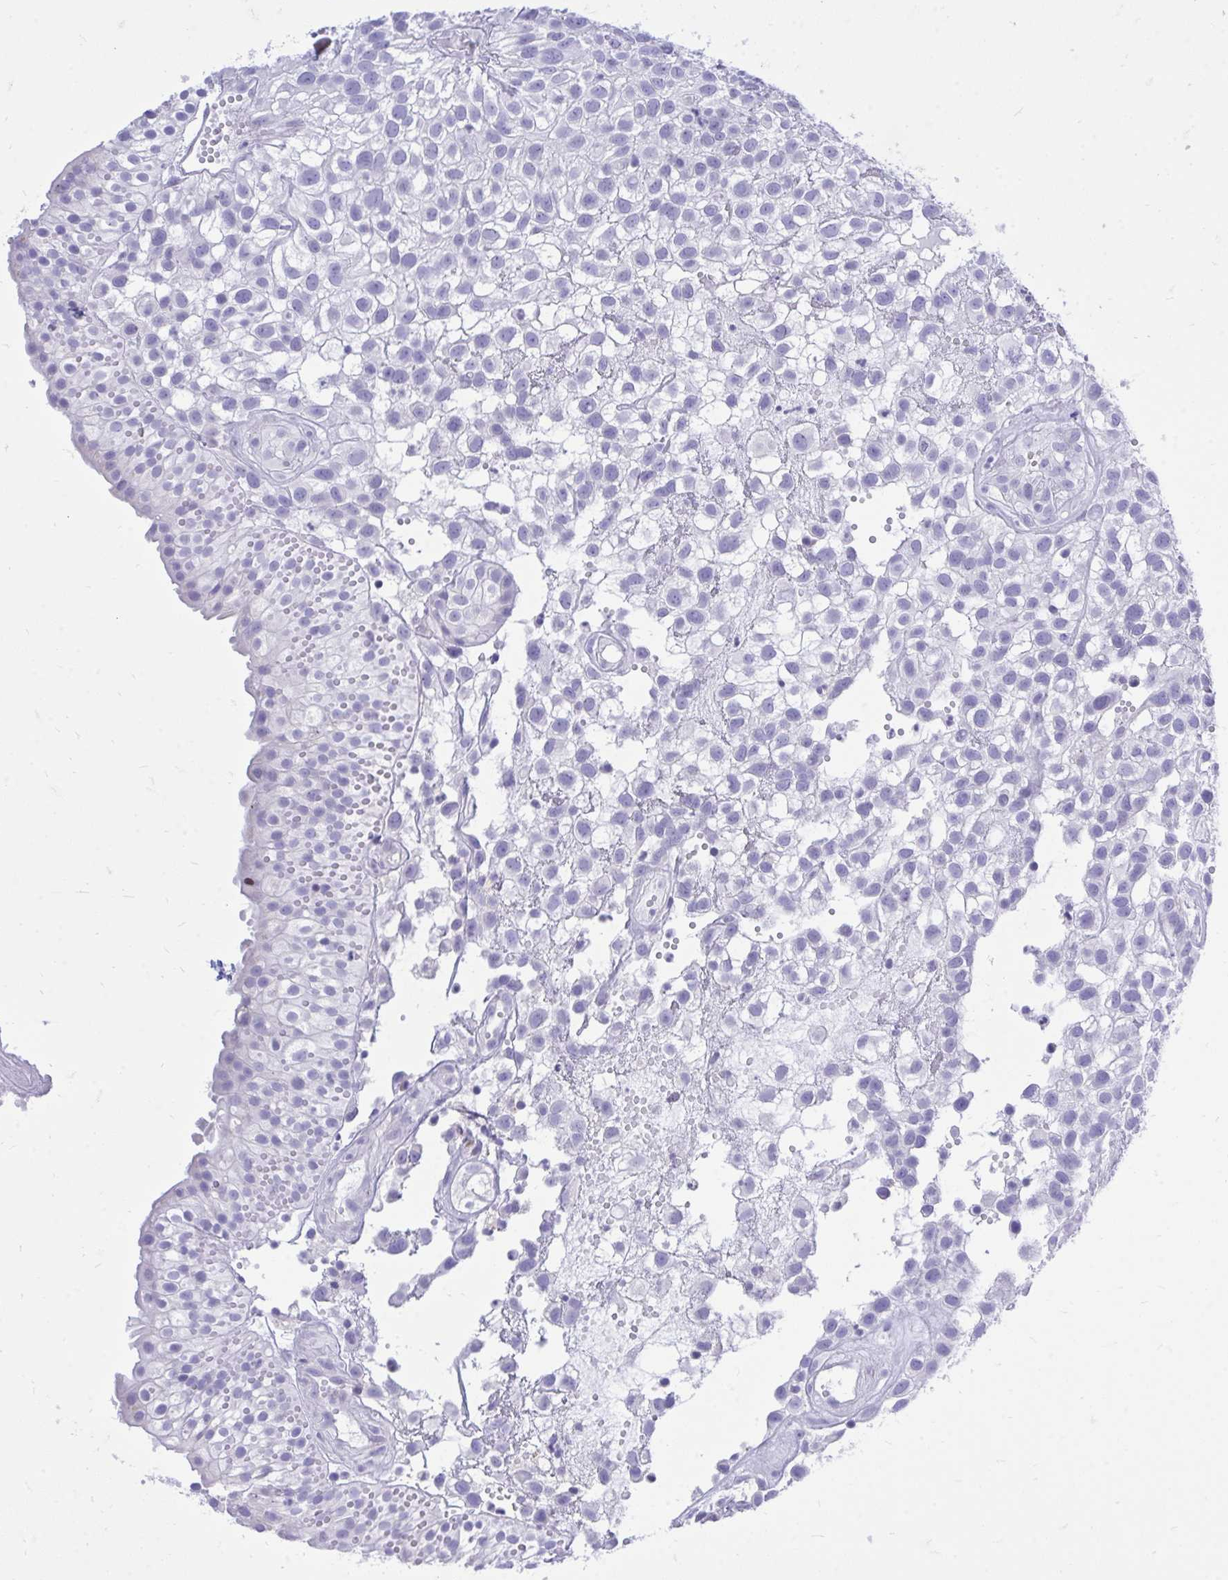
{"staining": {"intensity": "negative", "quantity": "none", "location": "none"}, "tissue": "urothelial cancer", "cell_type": "Tumor cells", "image_type": "cancer", "snomed": [{"axis": "morphology", "description": "Urothelial carcinoma, High grade"}, {"axis": "topography", "description": "Urinary bladder"}], "caption": "DAB immunohistochemical staining of urothelial cancer demonstrates no significant positivity in tumor cells. (DAB IHC with hematoxylin counter stain).", "gene": "GABRA1", "patient": {"sex": "male", "age": 56}}